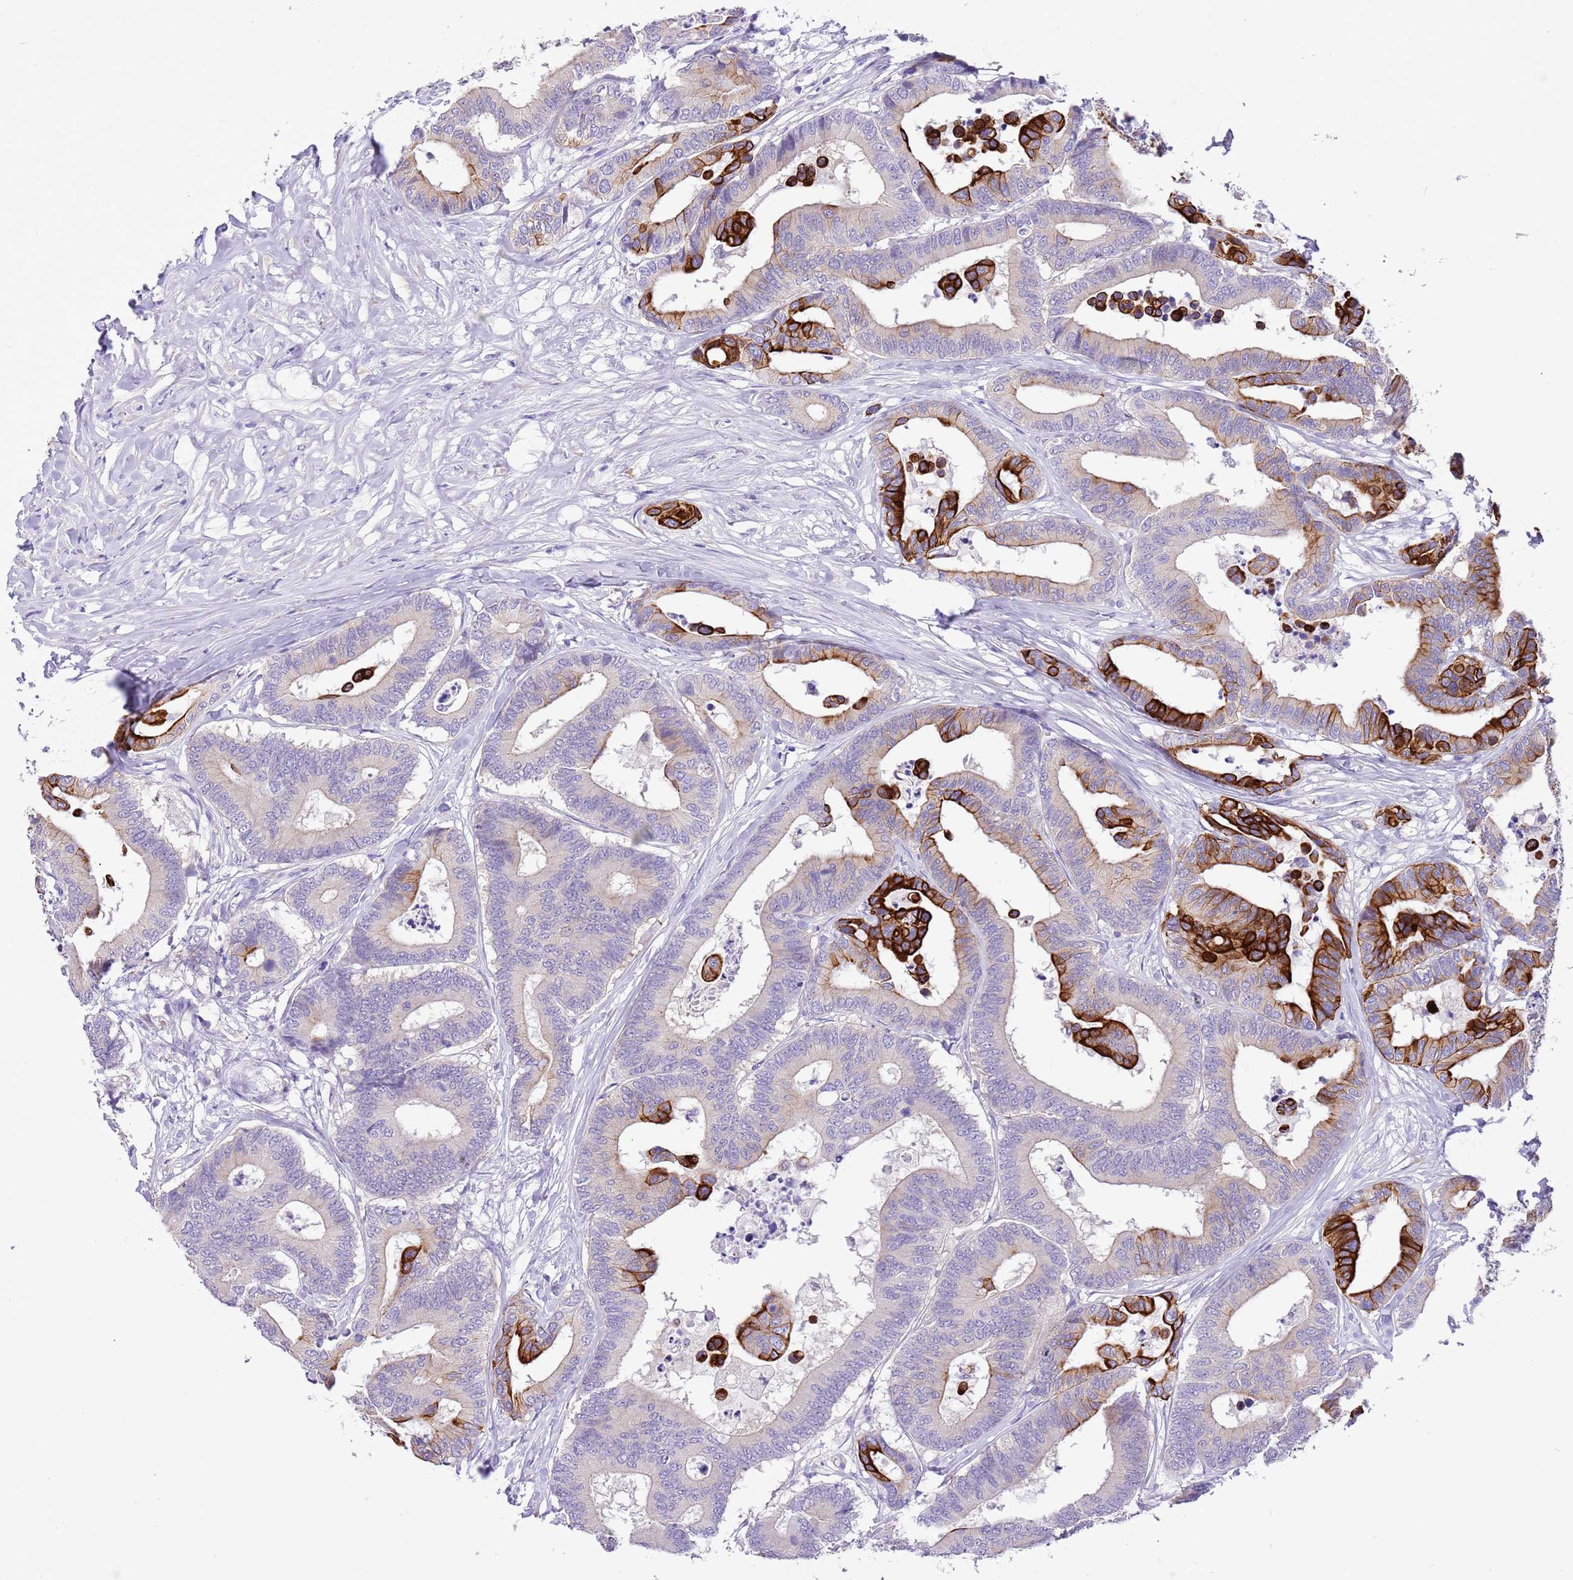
{"staining": {"intensity": "moderate", "quantity": "25%-75%", "location": "cytoplasmic/membranous"}, "tissue": "colorectal cancer", "cell_type": "Tumor cells", "image_type": "cancer", "snomed": [{"axis": "morphology", "description": "Normal tissue, NOS"}, {"axis": "morphology", "description": "Adenocarcinoma, NOS"}, {"axis": "topography", "description": "Colon"}], "caption": "A high-resolution photomicrograph shows immunohistochemistry (IHC) staining of adenocarcinoma (colorectal), which demonstrates moderate cytoplasmic/membranous expression in about 25%-75% of tumor cells.", "gene": "R3HDM4", "patient": {"sex": "male", "age": 82}}